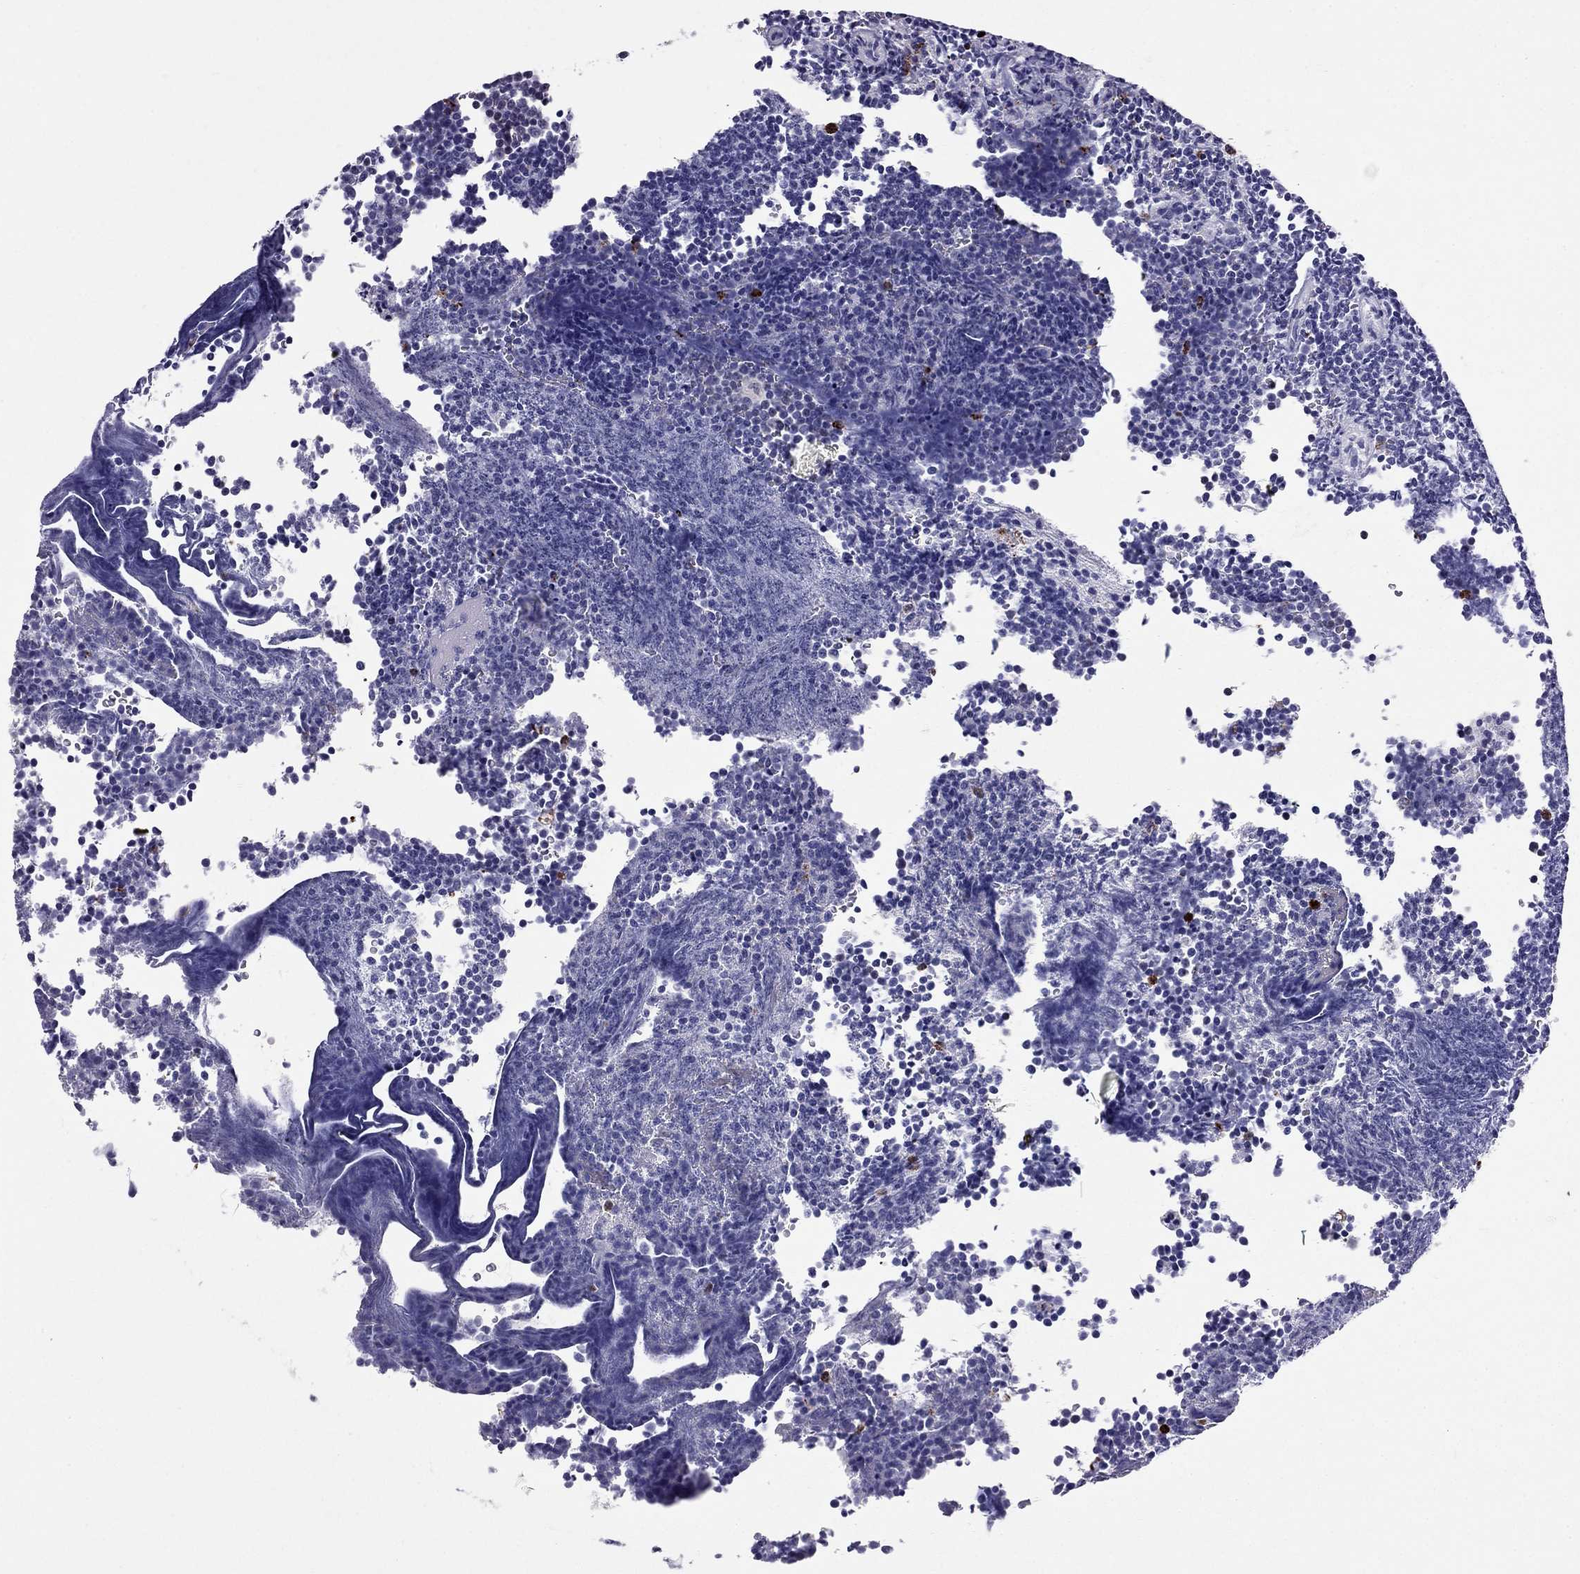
{"staining": {"intensity": "negative", "quantity": "none", "location": "none"}, "tissue": "lymphoma", "cell_type": "Tumor cells", "image_type": "cancer", "snomed": [{"axis": "morphology", "description": "Malignant lymphoma, non-Hodgkin's type, Low grade"}, {"axis": "topography", "description": "Brain"}], "caption": "A micrograph of lymphoma stained for a protein shows no brown staining in tumor cells.", "gene": "CCL27", "patient": {"sex": "female", "age": 66}}